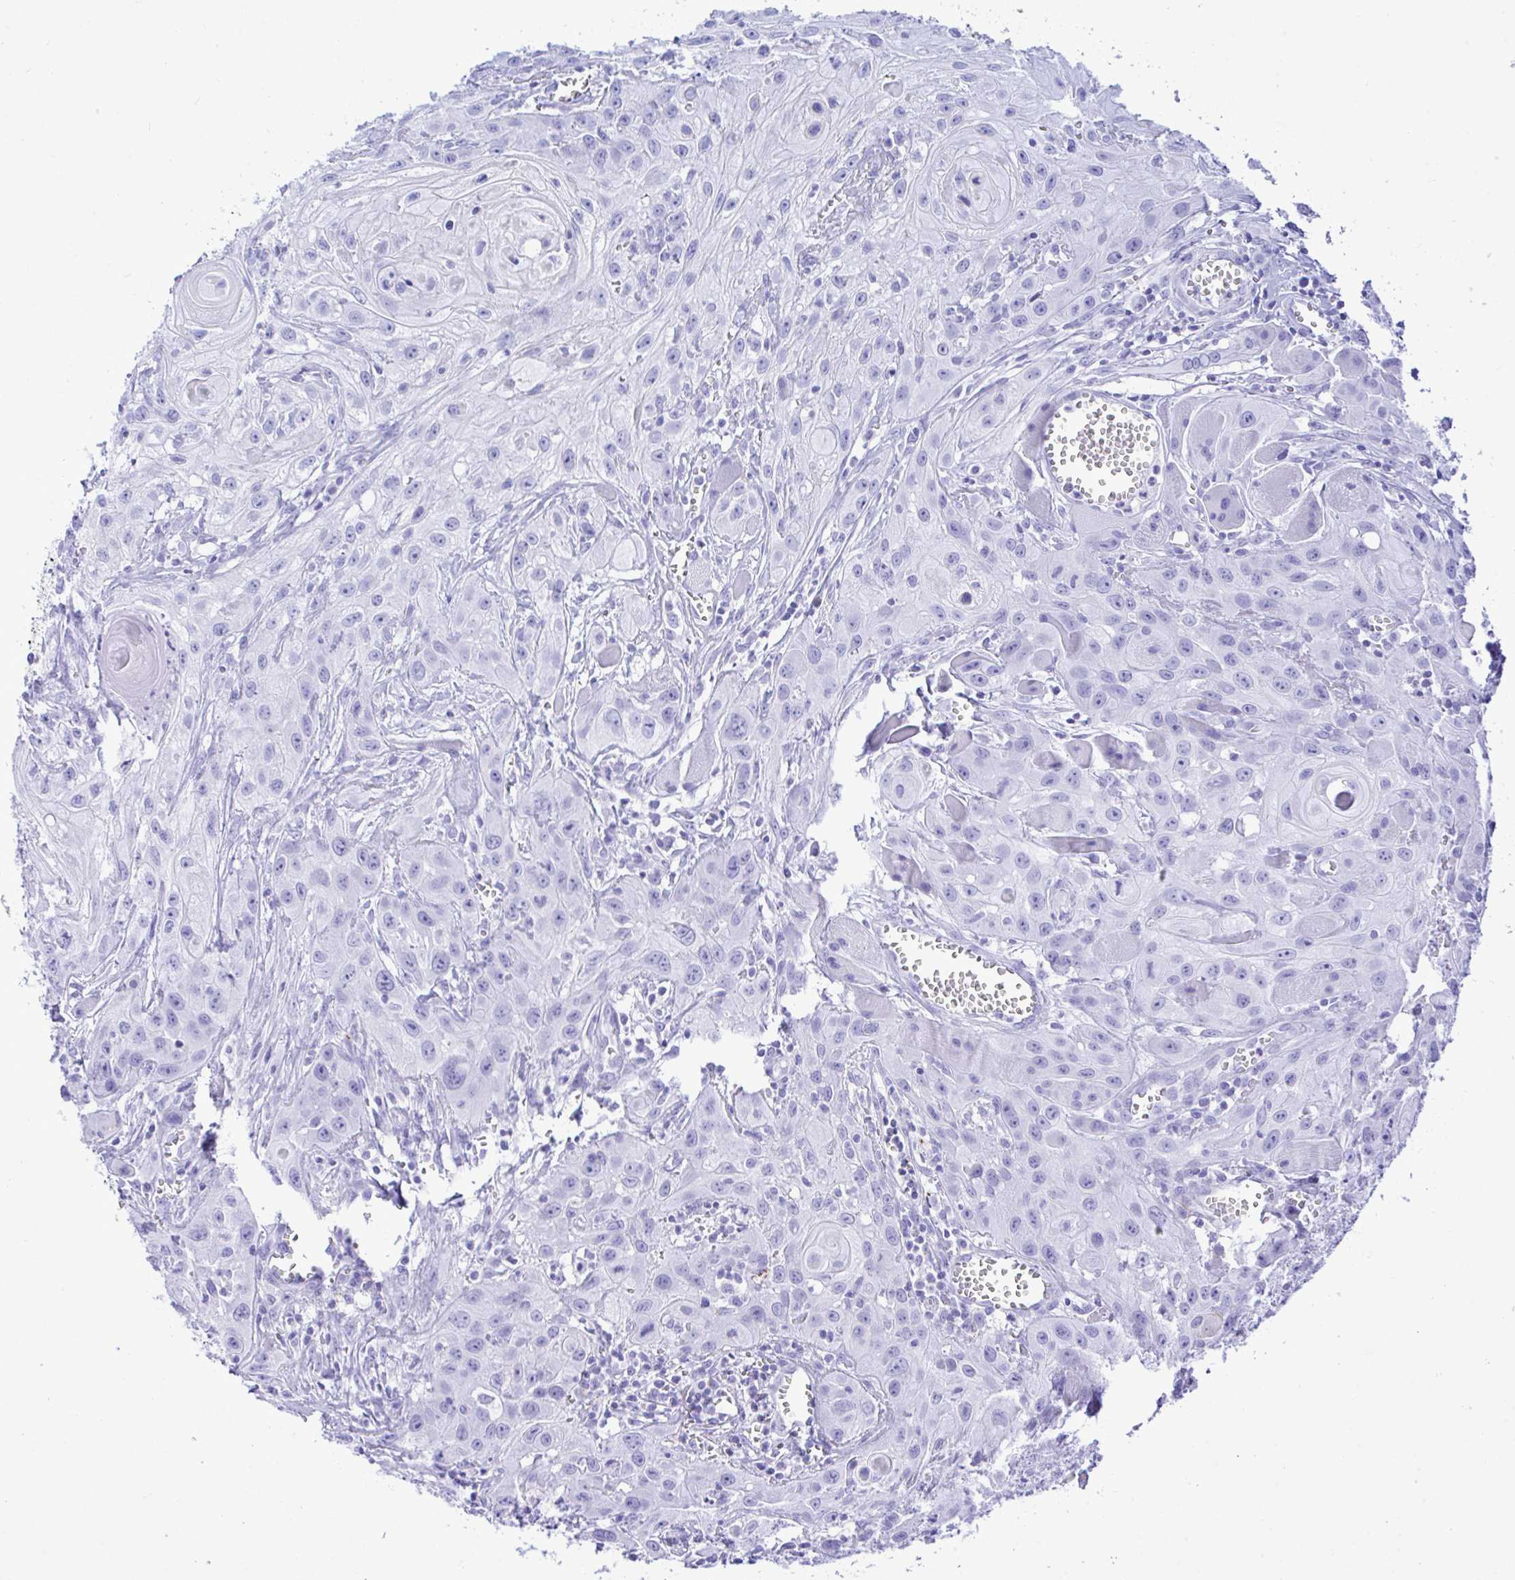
{"staining": {"intensity": "negative", "quantity": "none", "location": "none"}, "tissue": "head and neck cancer", "cell_type": "Tumor cells", "image_type": "cancer", "snomed": [{"axis": "morphology", "description": "Squamous cell carcinoma, NOS"}, {"axis": "topography", "description": "Oral tissue"}, {"axis": "topography", "description": "Head-Neck"}], "caption": "A photomicrograph of human head and neck cancer (squamous cell carcinoma) is negative for staining in tumor cells.", "gene": "SELENOV", "patient": {"sex": "male", "age": 58}}